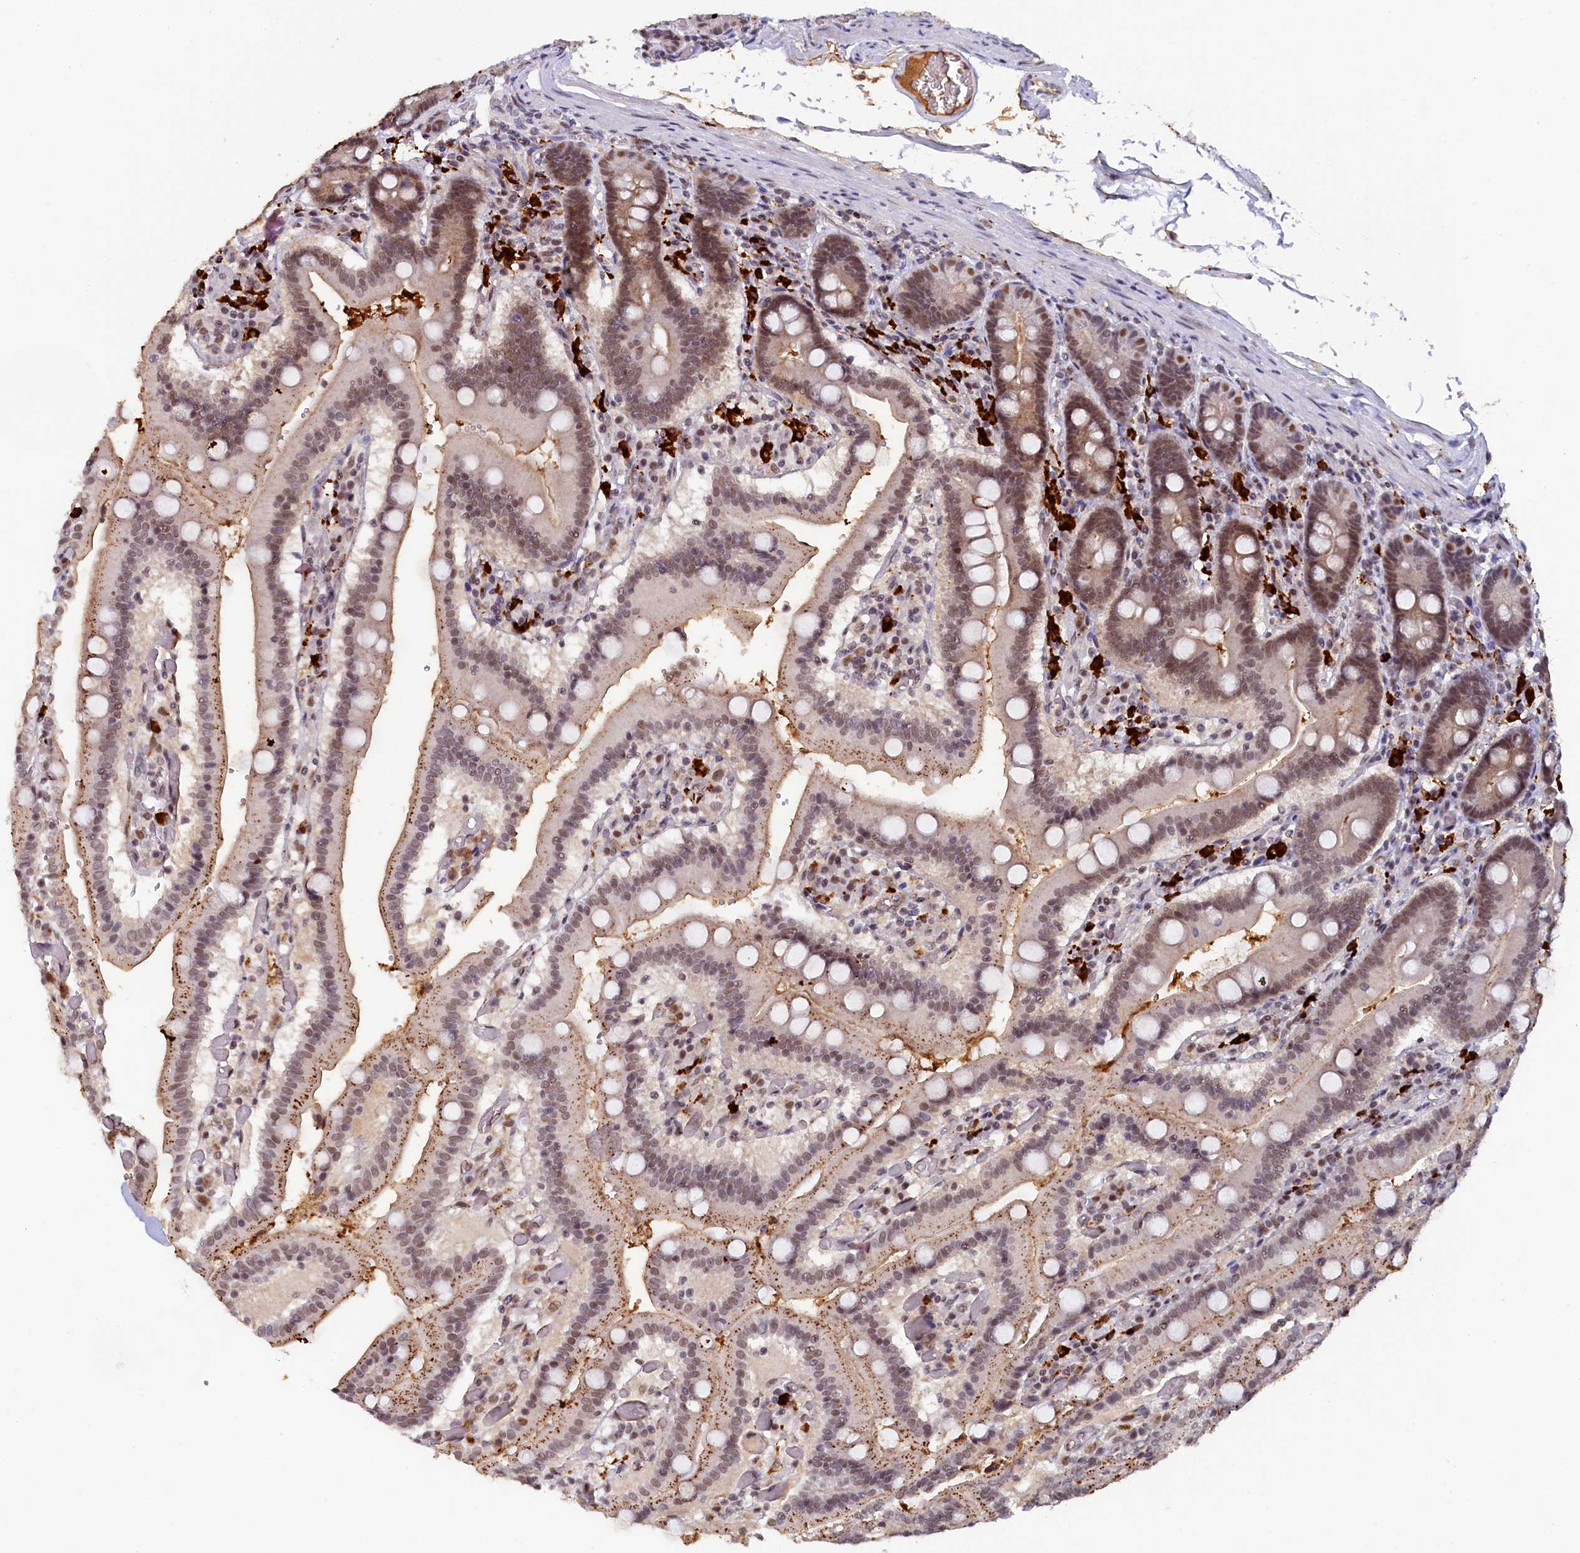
{"staining": {"intensity": "moderate", "quantity": ">75%", "location": "nuclear"}, "tissue": "duodenum", "cell_type": "Glandular cells", "image_type": "normal", "snomed": [{"axis": "morphology", "description": "Normal tissue, NOS"}, {"axis": "topography", "description": "Duodenum"}], "caption": "A micrograph showing moderate nuclear staining in about >75% of glandular cells in normal duodenum, as visualized by brown immunohistochemical staining.", "gene": "INTS14", "patient": {"sex": "female", "age": 62}}